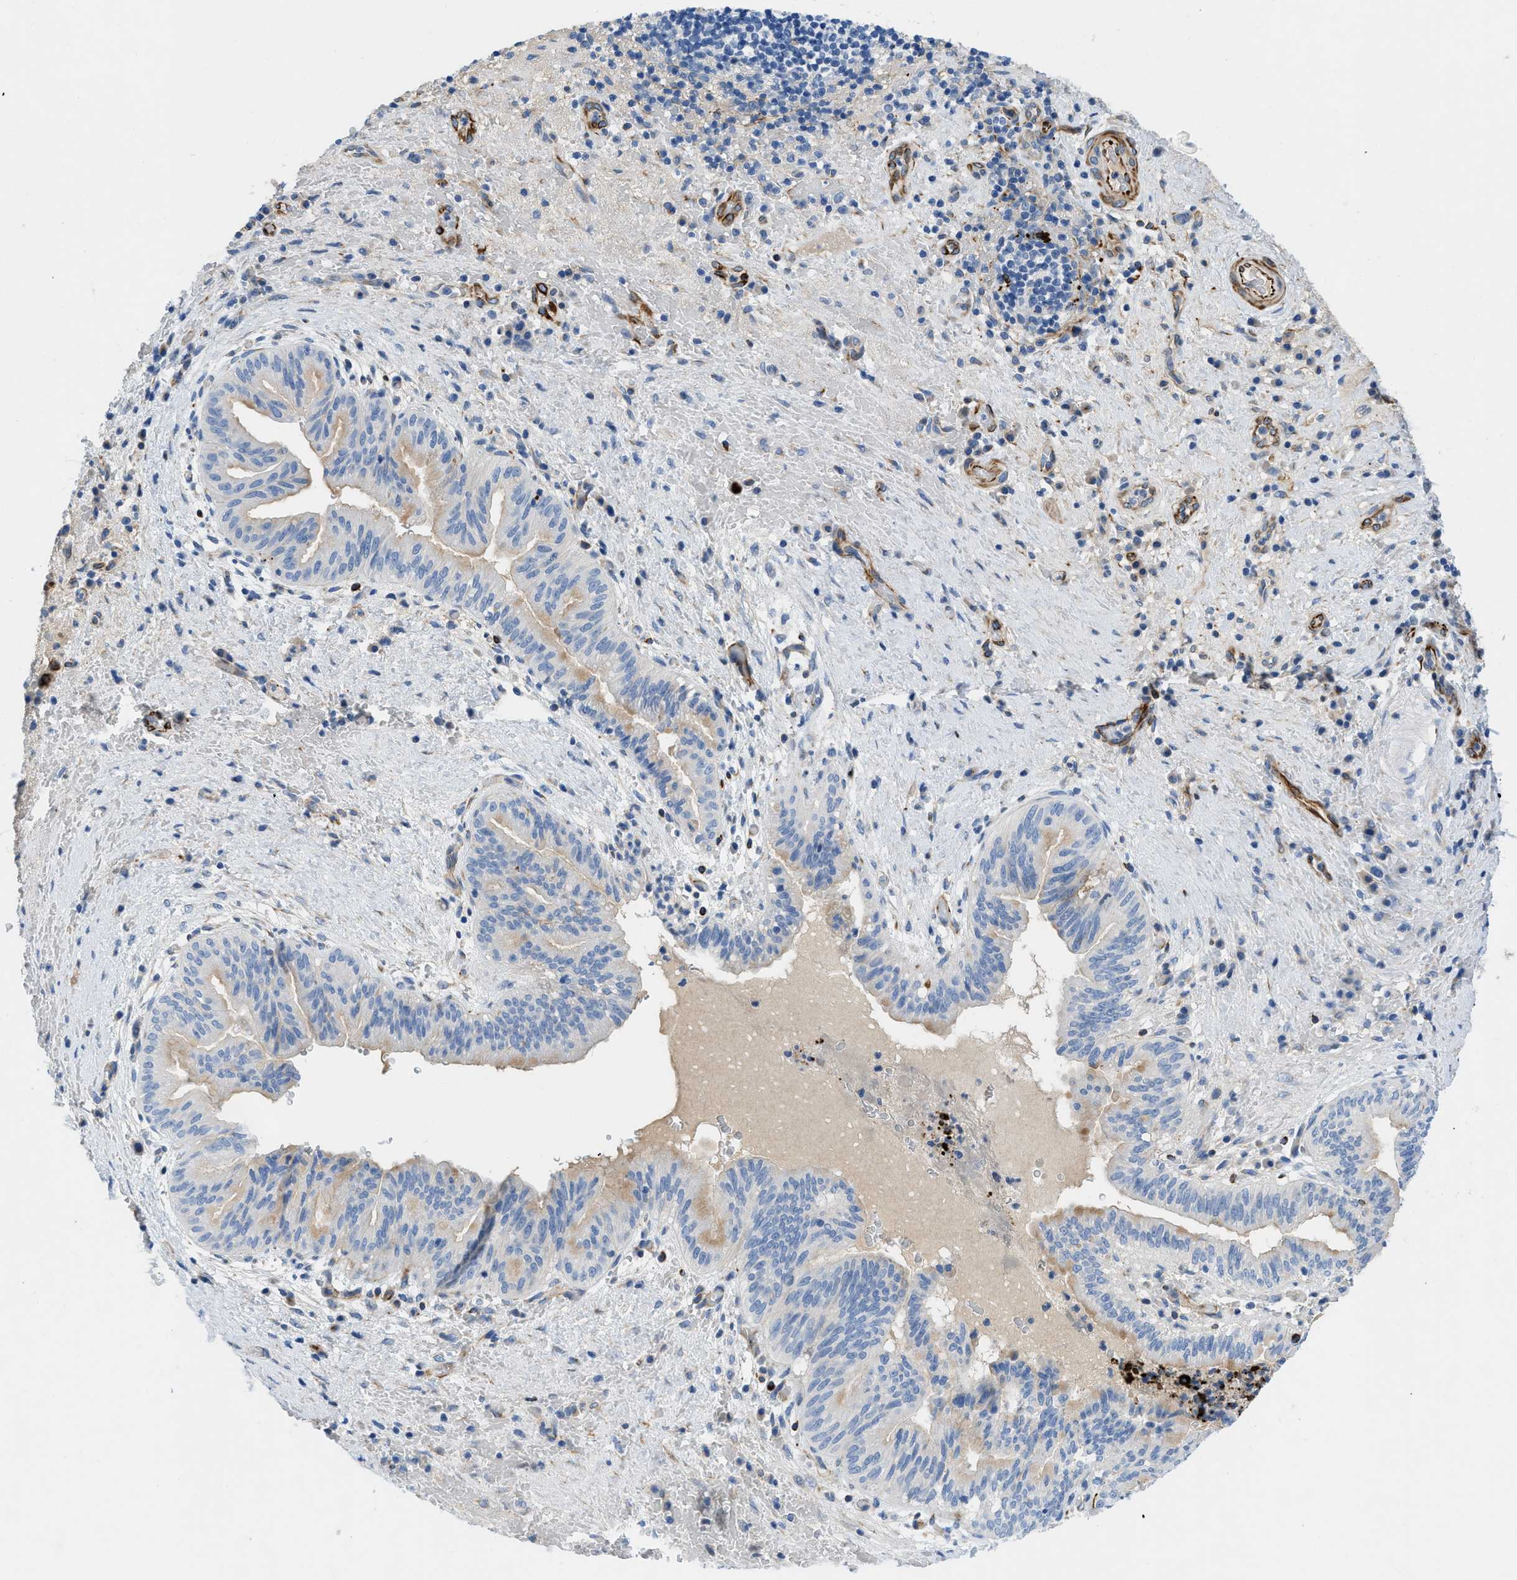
{"staining": {"intensity": "weak", "quantity": "<25%", "location": "cytoplasmic/membranous"}, "tissue": "liver cancer", "cell_type": "Tumor cells", "image_type": "cancer", "snomed": [{"axis": "morphology", "description": "Cholangiocarcinoma"}, {"axis": "topography", "description": "Liver"}], "caption": "A high-resolution image shows immunohistochemistry (IHC) staining of liver cholangiocarcinoma, which exhibits no significant expression in tumor cells.", "gene": "XCR1", "patient": {"sex": "female", "age": 38}}